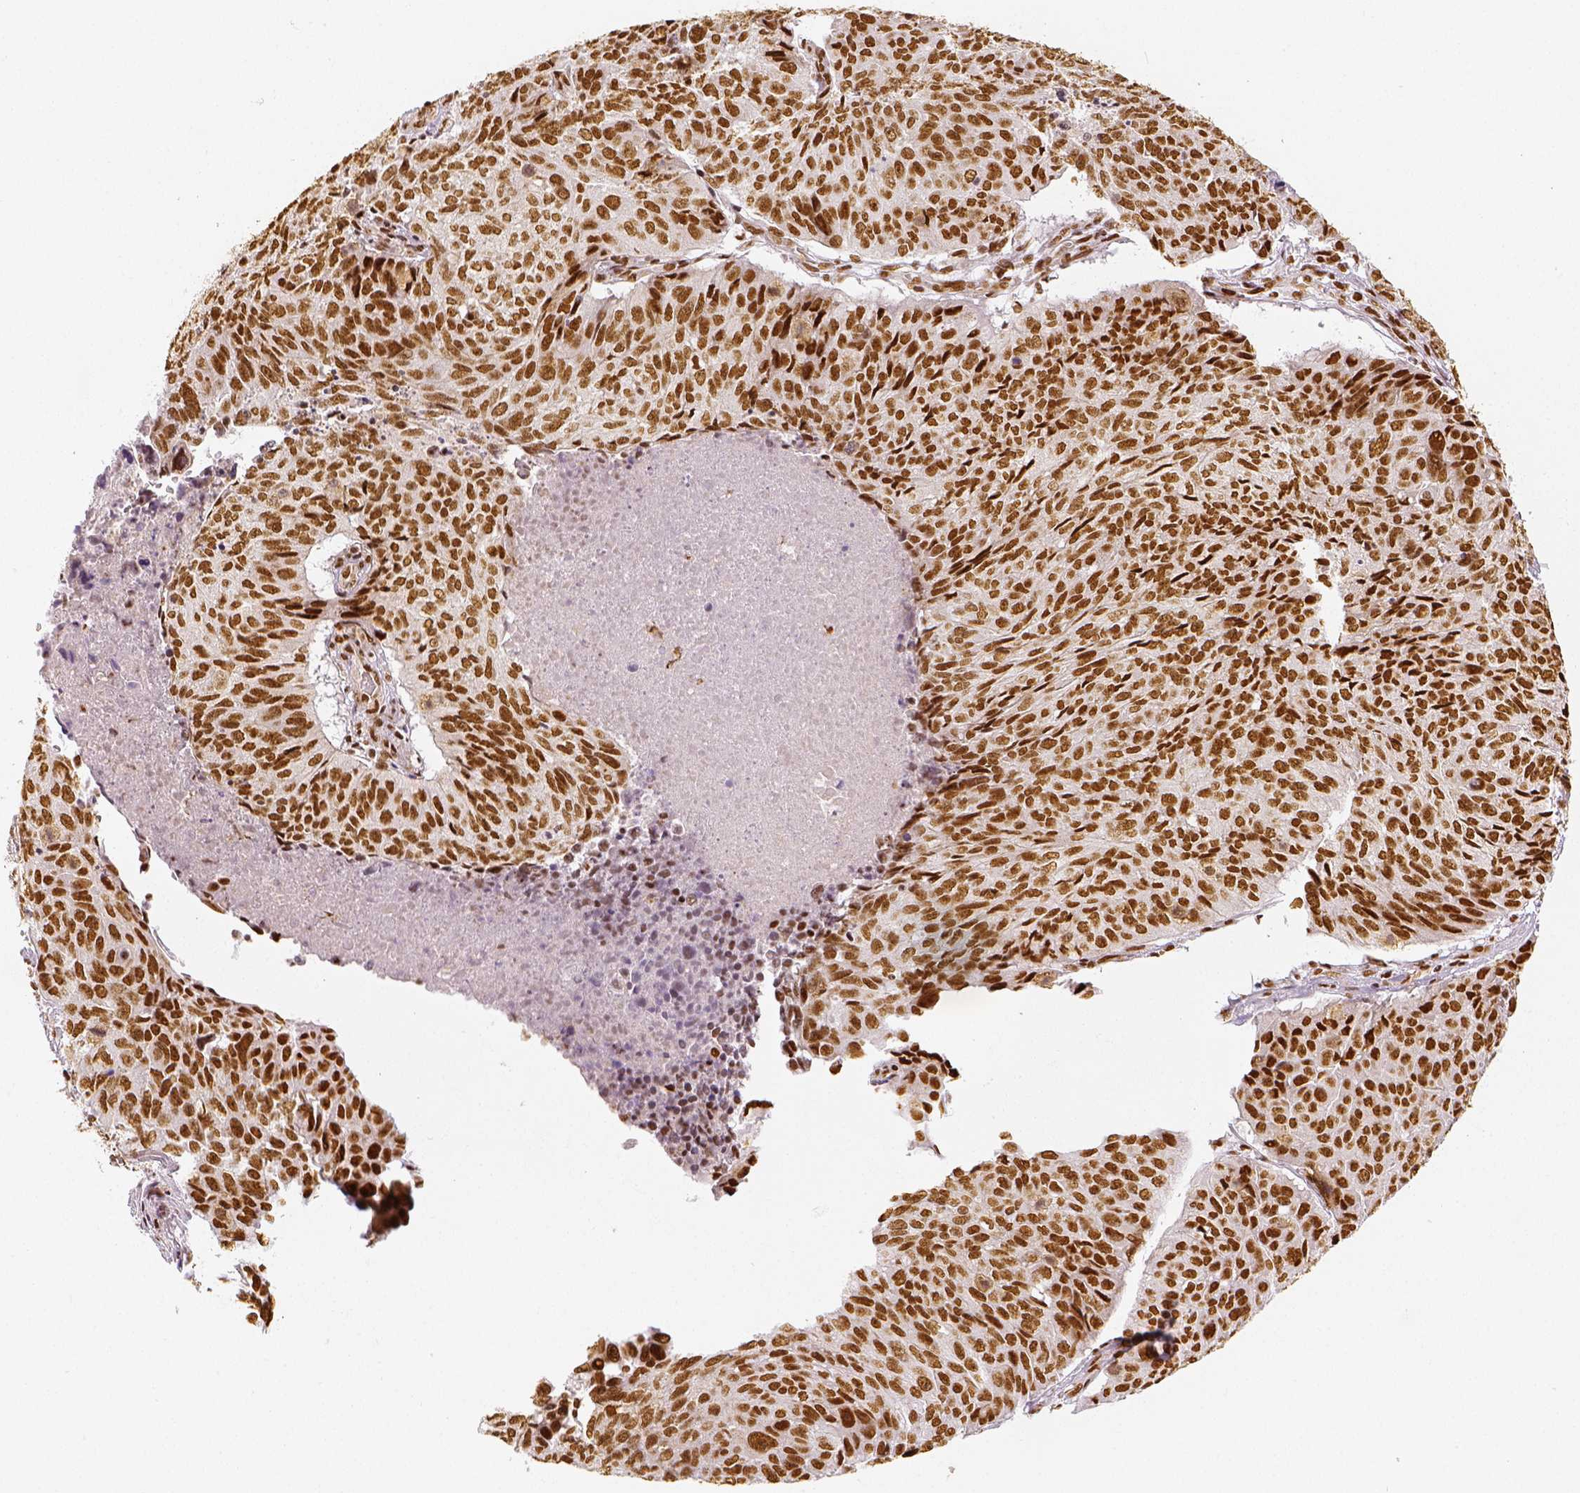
{"staining": {"intensity": "strong", "quantity": ">75%", "location": "nuclear"}, "tissue": "lung cancer", "cell_type": "Tumor cells", "image_type": "cancer", "snomed": [{"axis": "morphology", "description": "Normal tissue, NOS"}, {"axis": "morphology", "description": "Squamous cell carcinoma, NOS"}, {"axis": "topography", "description": "Bronchus"}, {"axis": "topography", "description": "Lung"}], "caption": "Human lung cancer stained with a brown dye shows strong nuclear positive expression in approximately >75% of tumor cells.", "gene": "KDM5B", "patient": {"sex": "male", "age": 64}}